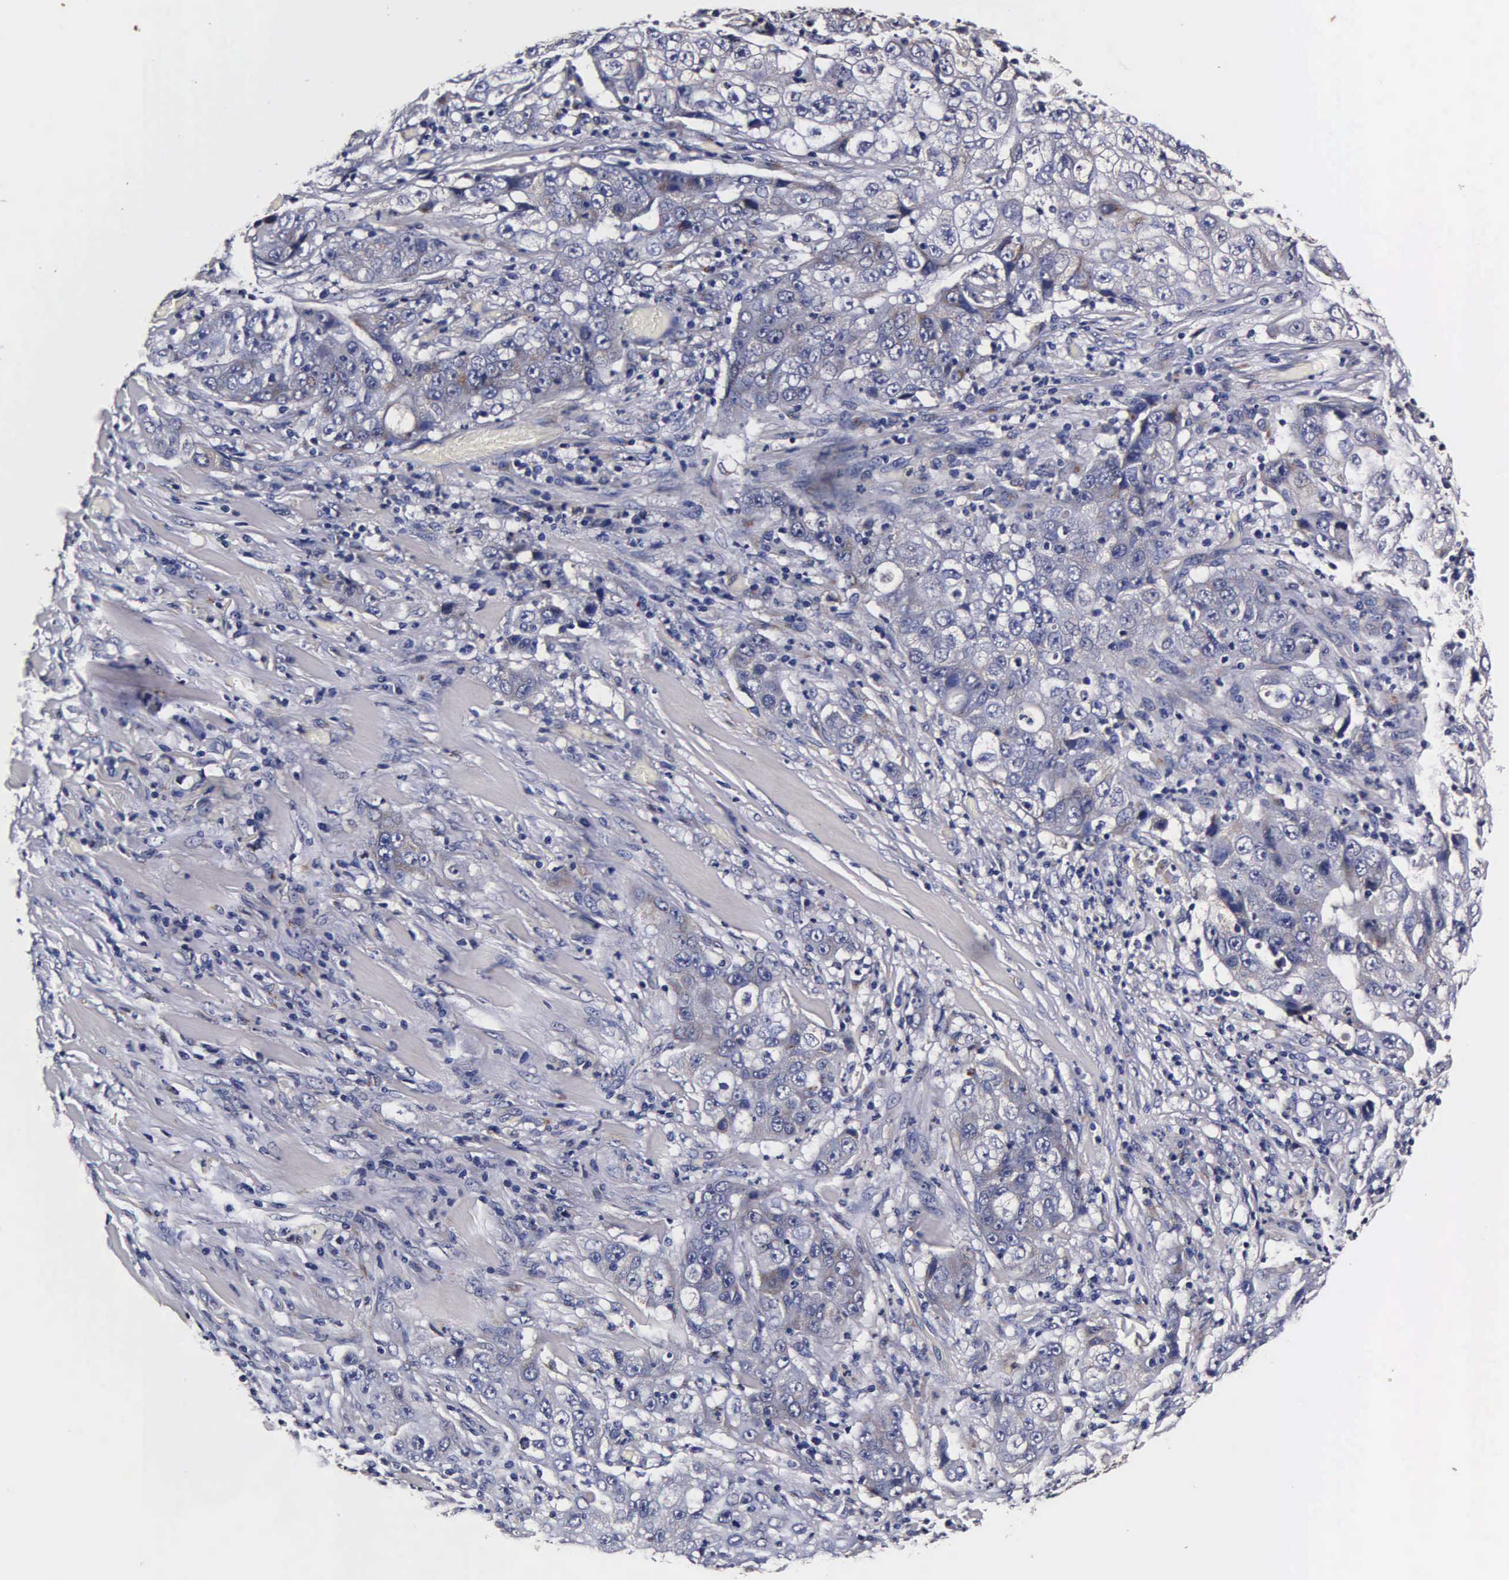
{"staining": {"intensity": "moderate", "quantity": "25%-75%", "location": "cytoplasmic/membranous"}, "tissue": "lung cancer", "cell_type": "Tumor cells", "image_type": "cancer", "snomed": [{"axis": "morphology", "description": "Squamous cell carcinoma, NOS"}, {"axis": "topography", "description": "Lung"}], "caption": "Human lung cancer stained with a brown dye shows moderate cytoplasmic/membranous positive expression in approximately 25%-75% of tumor cells.", "gene": "CST3", "patient": {"sex": "male", "age": 64}}